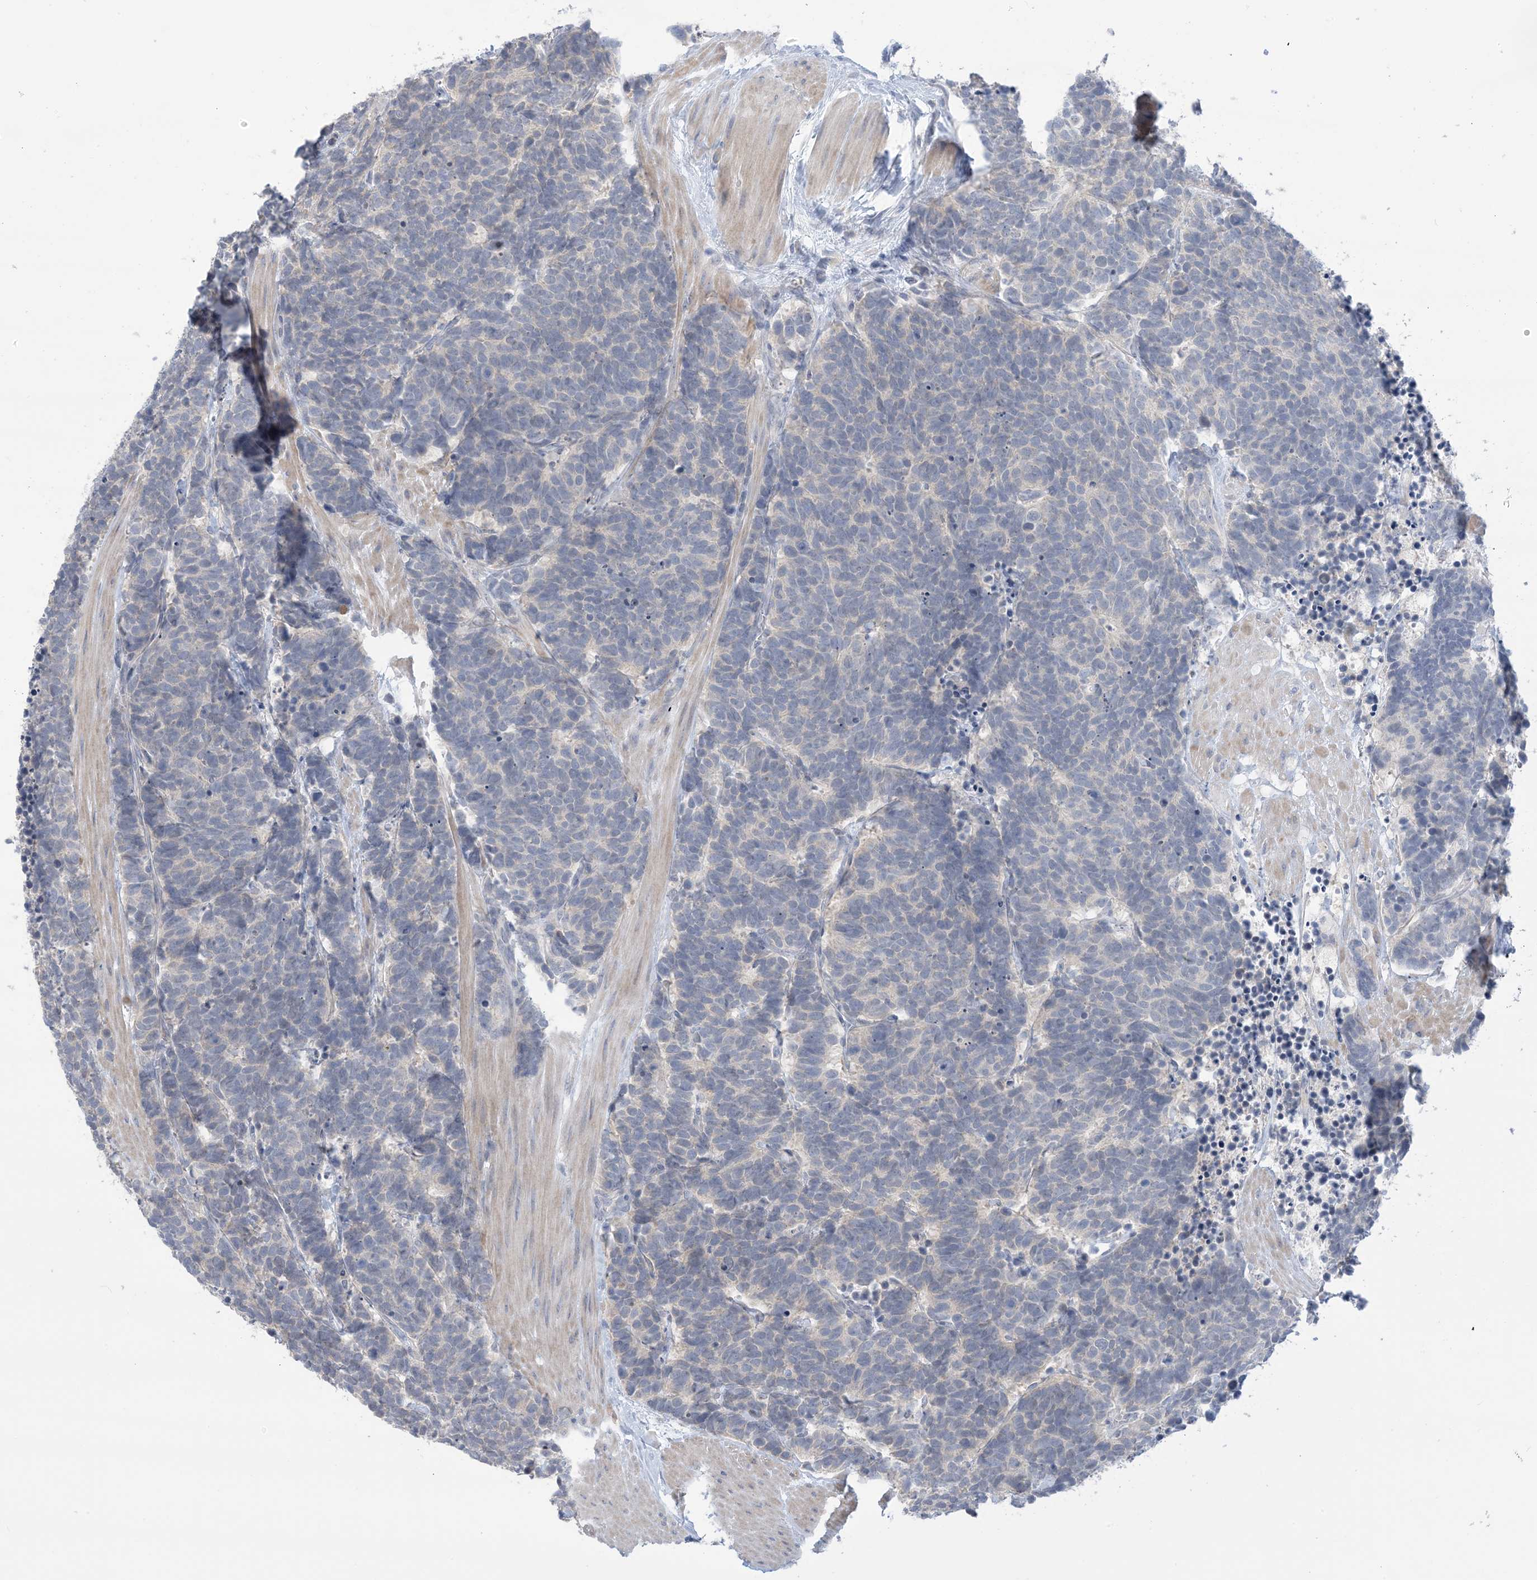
{"staining": {"intensity": "negative", "quantity": "none", "location": "none"}, "tissue": "carcinoid", "cell_type": "Tumor cells", "image_type": "cancer", "snomed": [{"axis": "morphology", "description": "Carcinoma, NOS"}, {"axis": "morphology", "description": "Carcinoid, malignant, NOS"}, {"axis": "topography", "description": "Urinary bladder"}], "caption": "Tumor cells are negative for brown protein staining in carcinoid.", "gene": "TTYH1", "patient": {"sex": "male", "age": 57}}